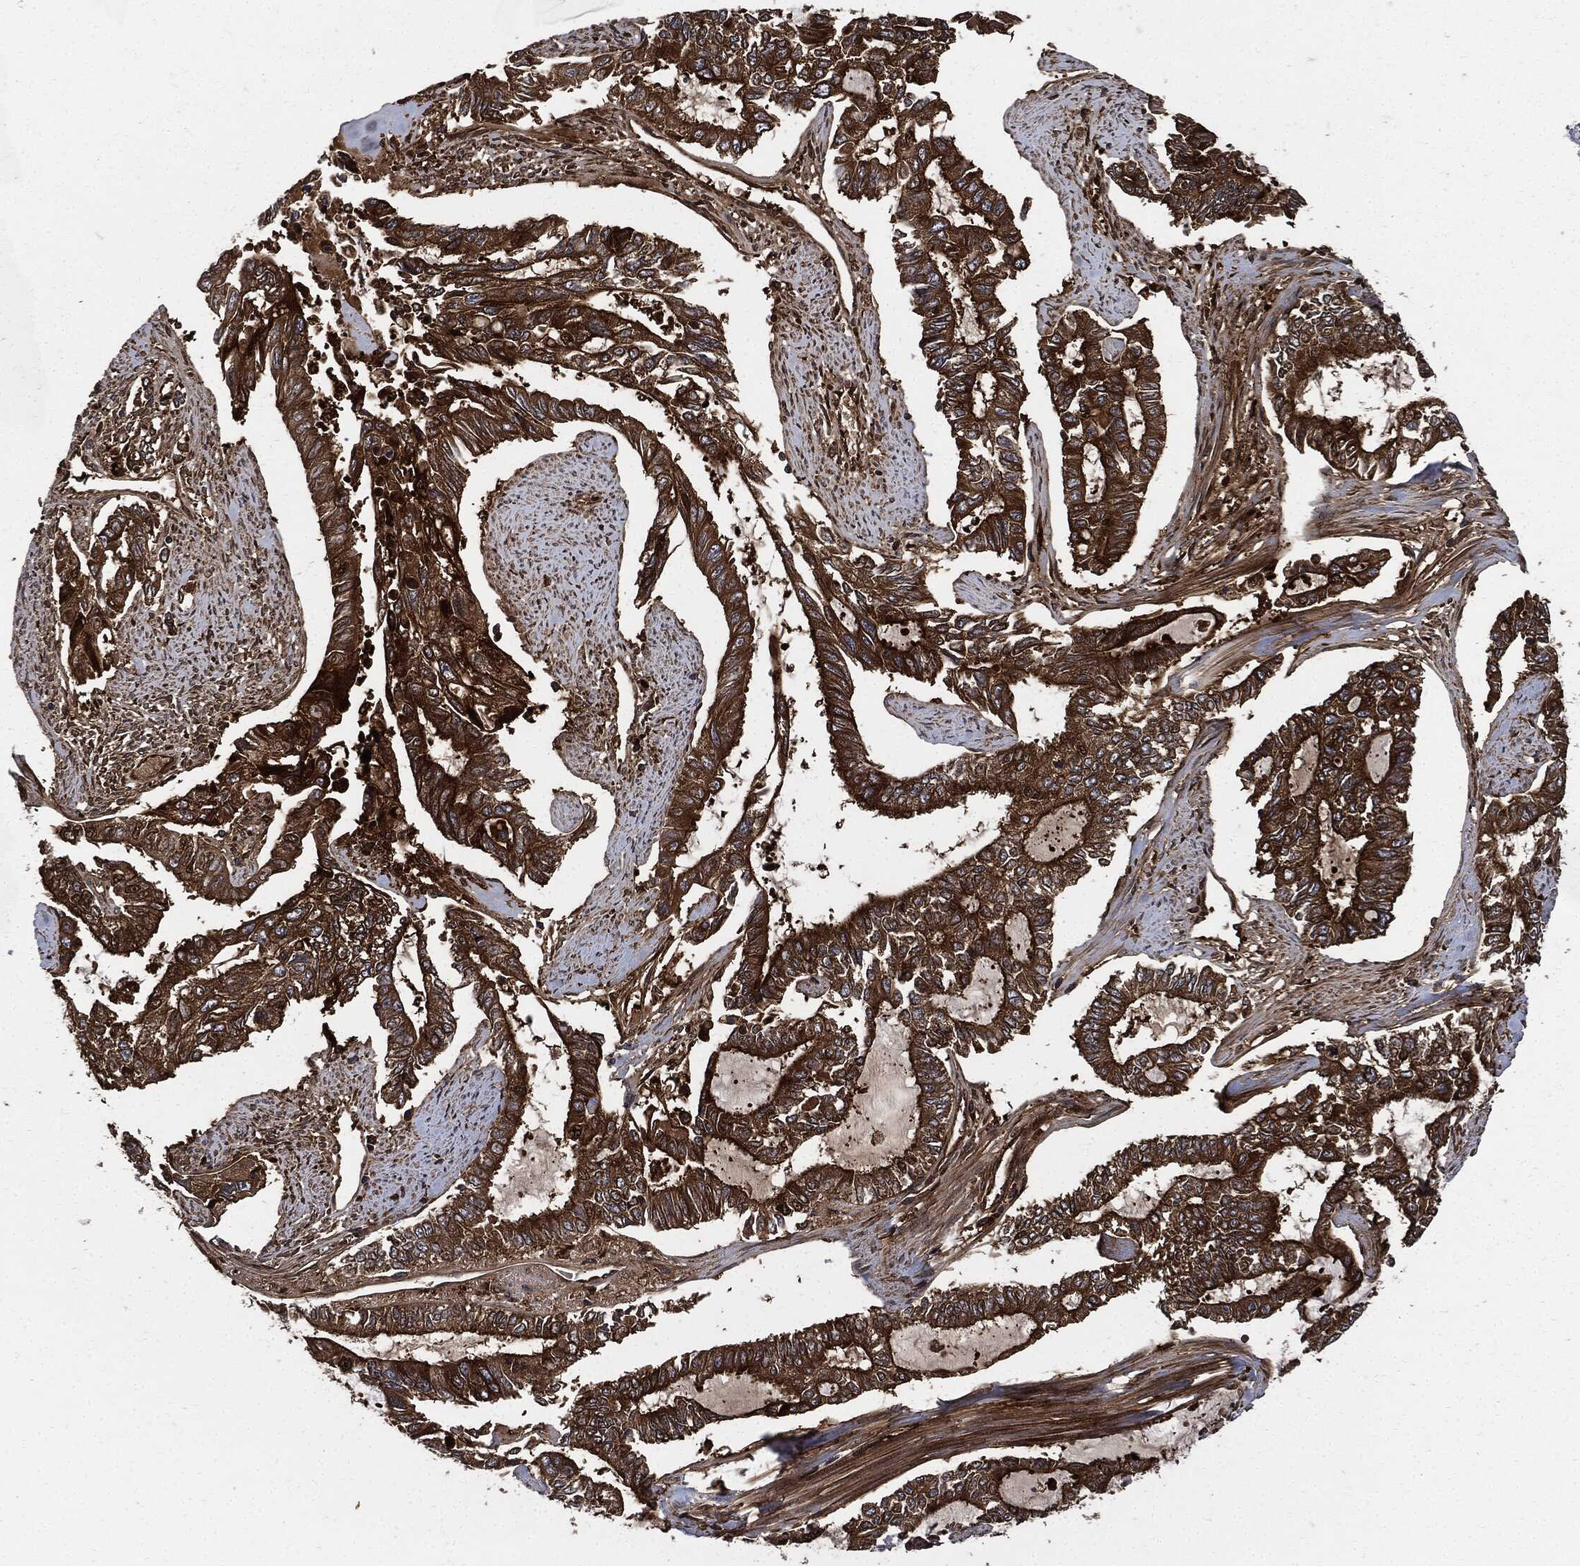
{"staining": {"intensity": "strong", "quantity": ">75%", "location": "cytoplasmic/membranous"}, "tissue": "endometrial cancer", "cell_type": "Tumor cells", "image_type": "cancer", "snomed": [{"axis": "morphology", "description": "Adenocarcinoma, NOS"}, {"axis": "topography", "description": "Uterus"}], "caption": "The photomicrograph demonstrates a brown stain indicating the presence of a protein in the cytoplasmic/membranous of tumor cells in adenocarcinoma (endometrial).", "gene": "XPNPEP1", "patient": {"sex": "female", "age": 59}}